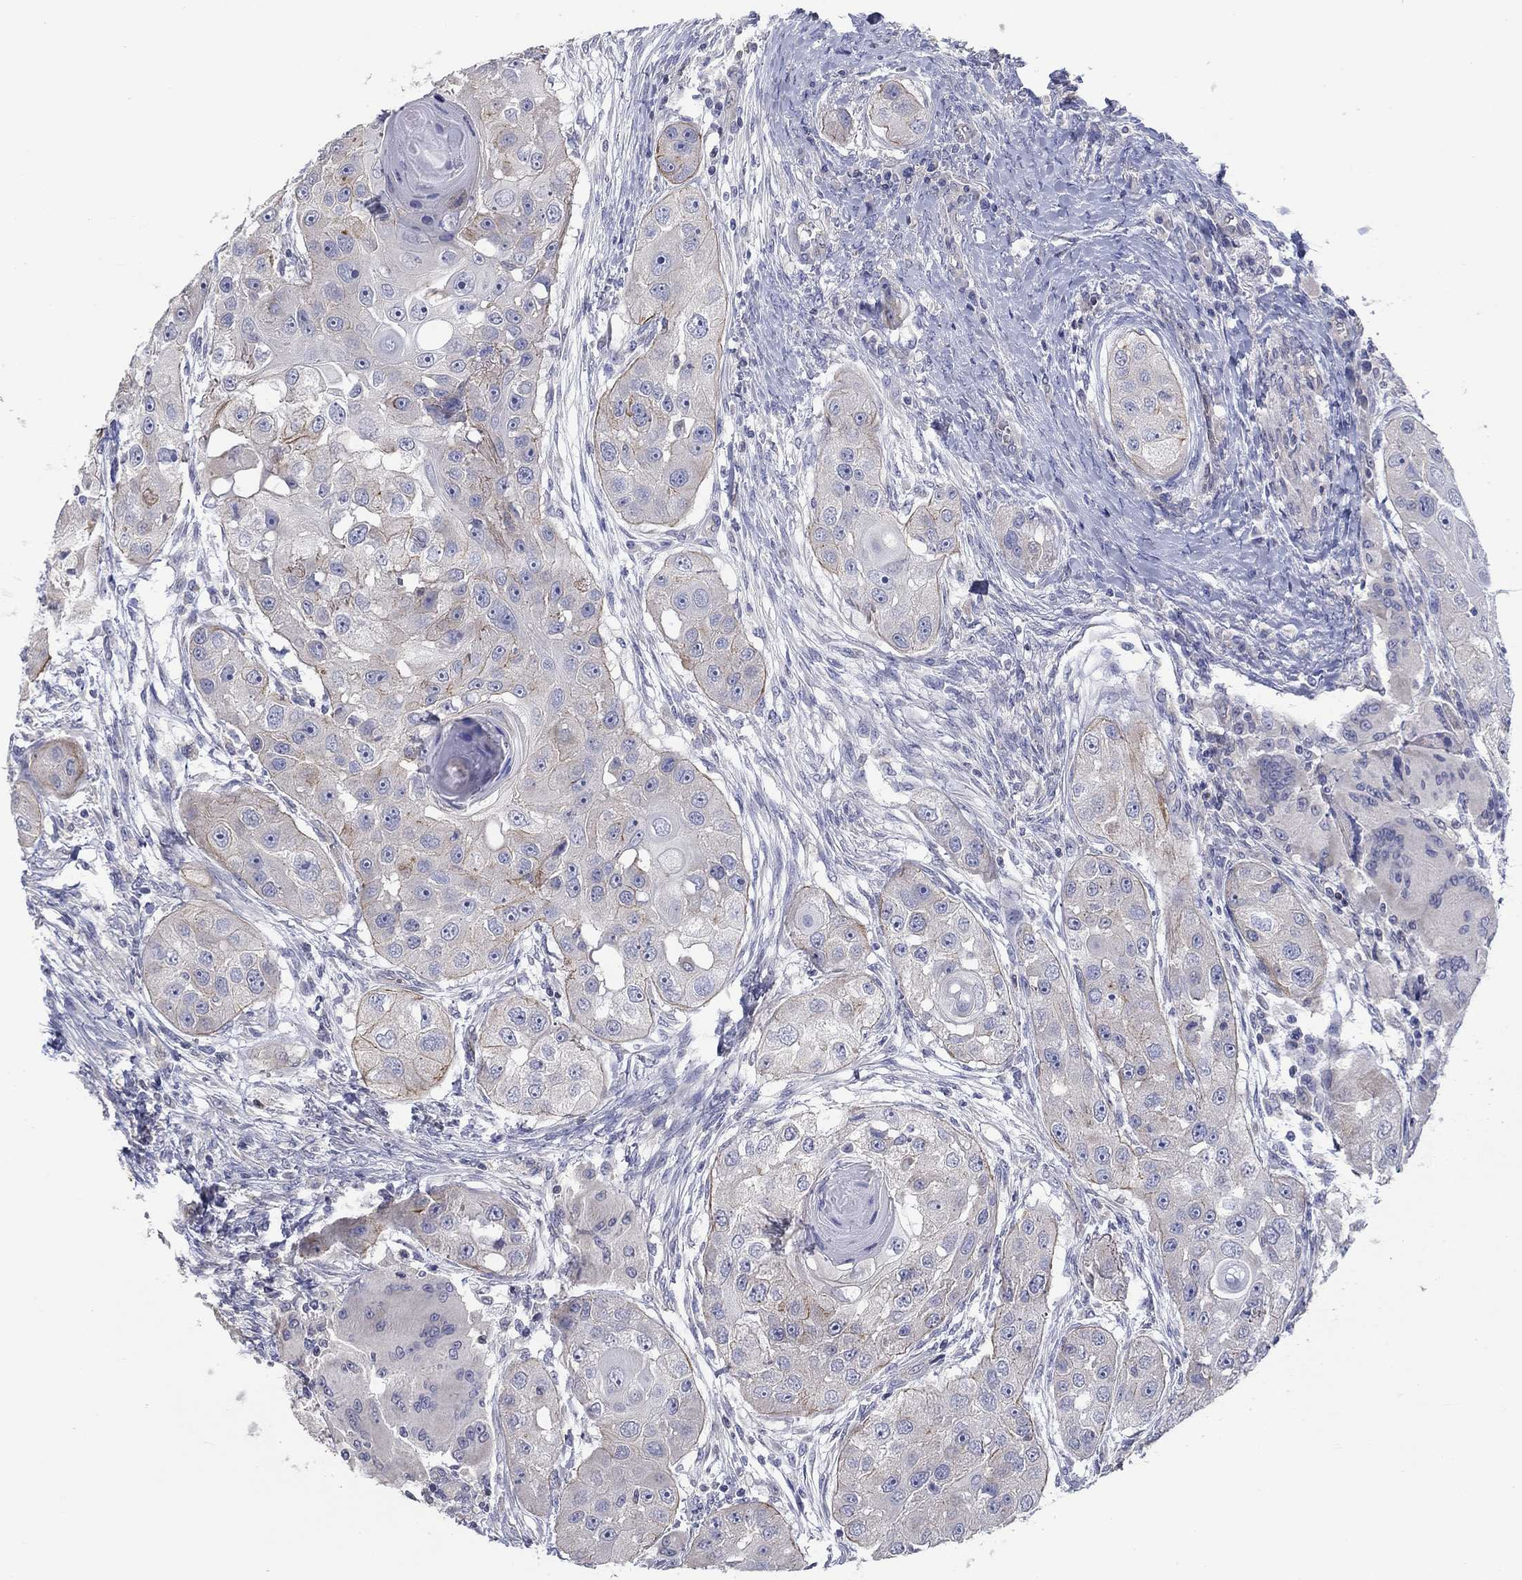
{"staining": {"intensity": "moderate", "quantity": "<25%", "location": "cytoplasmic/membranous,nuclear"}, "tissue": "head and neck cancer", "cell_type": "Tumor cells", "image_type": "cancer", "snomed": [{"axis": "morphology", "description": "Squamous cell carcinoma, NOS"}, {"axis": "topography", "description": "Head-Neck"}], "caption": "High-power microscopy captured an immunohistochemistry micrograph of head and neck cancer (squamous cell carcinoma), revealing moderate cytoplasmic/membranous and nuclear expression in about <25% of tumor cells. The staining was performed using DAB (3,3'-diaminobenzidine), with brown indicating positive protein expression. Nuclei are stained blue with hematoxylin.", "gene": "ERMP1", "patient": {"sex": "male", "age": 51}}